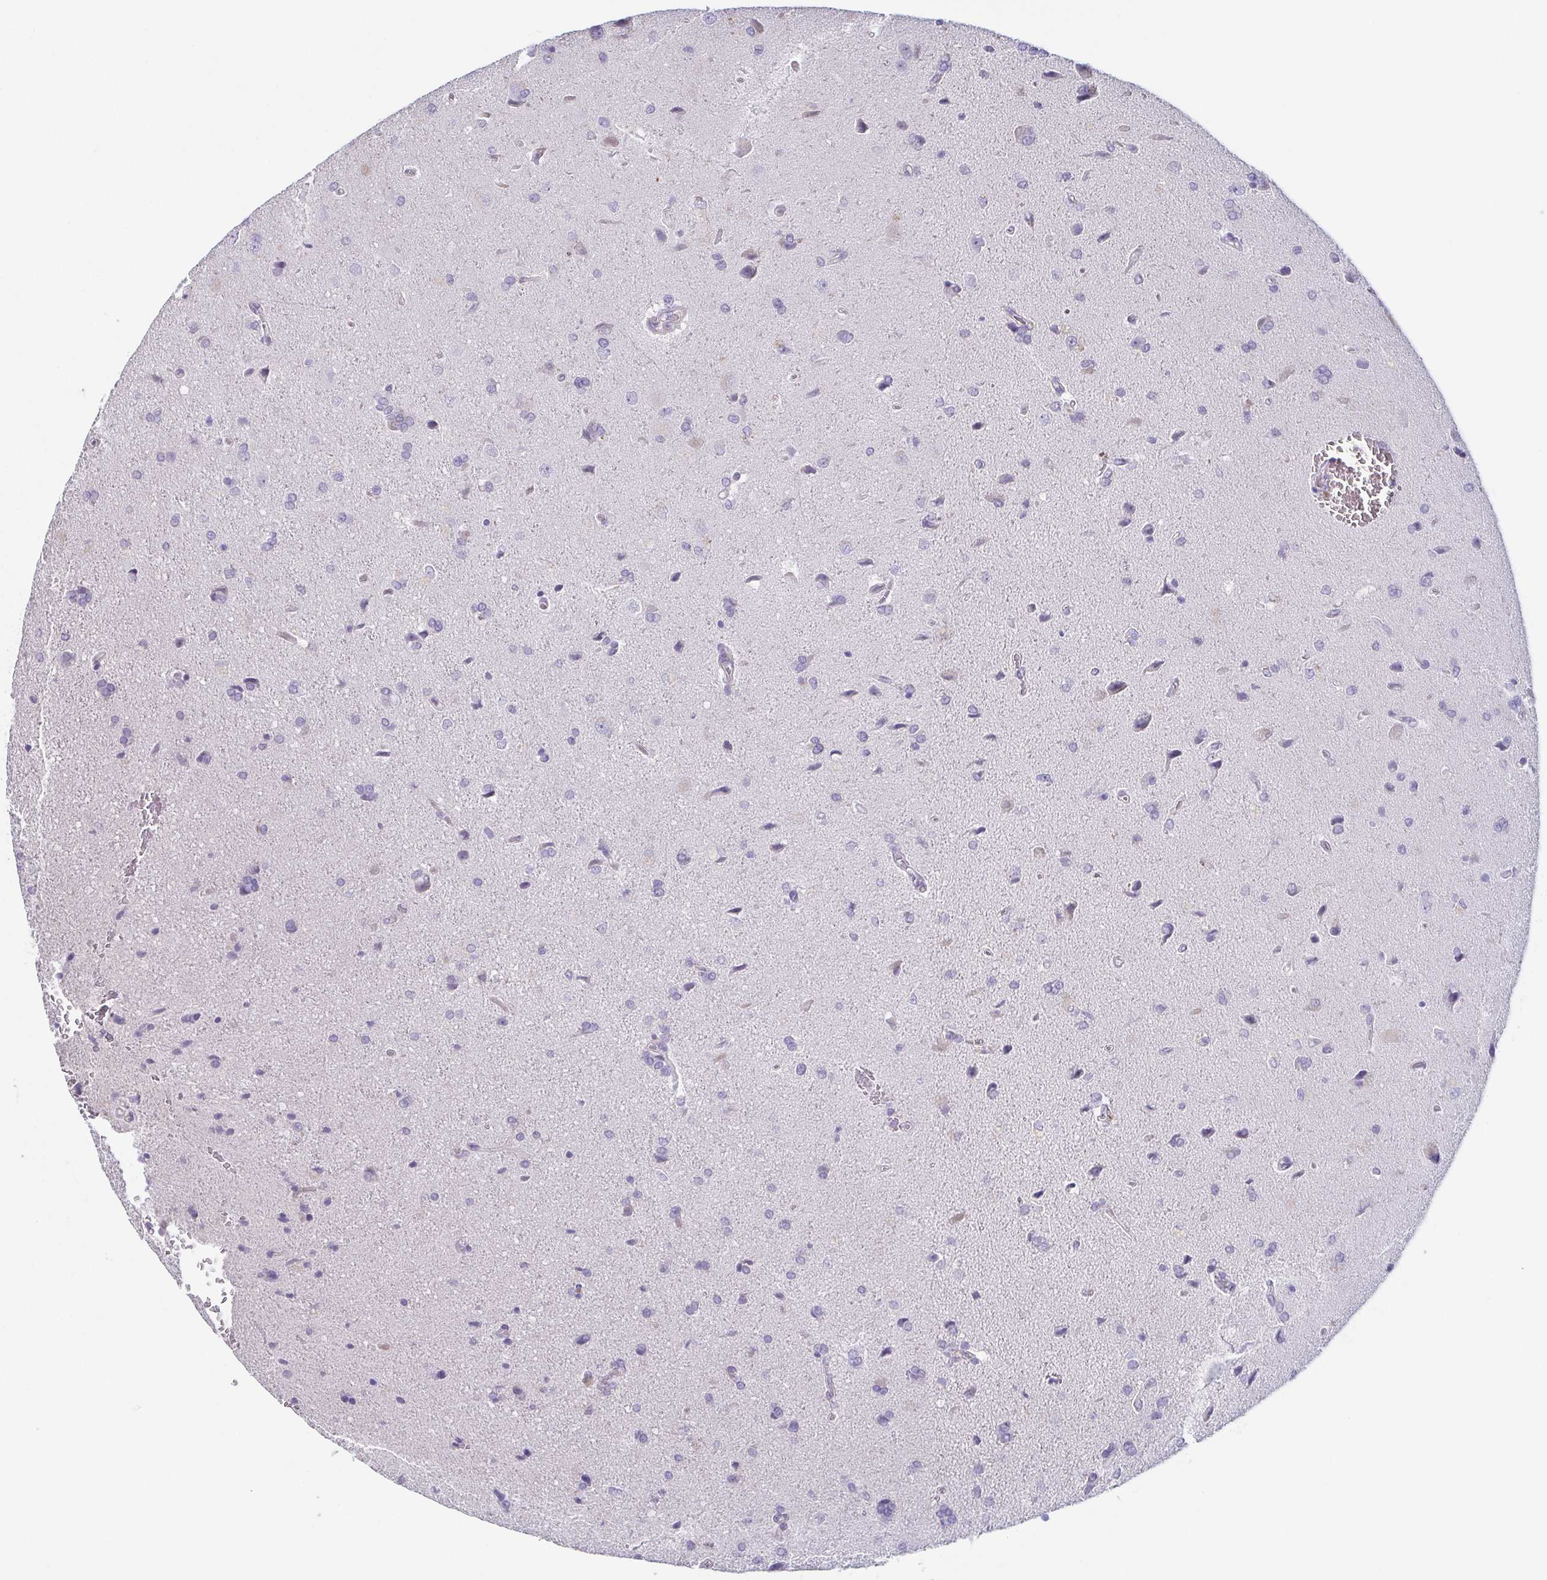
{"staining": {"intensity": "negative", "quantity": "none", "location": "none"}, "tissue": "glioma", "cell_type": "Tumor cells", "image_type": "cancer", "snomed": [{"axis": "morphology", "description": "Glioma, malignant, High grade"}, {"axis": "topography", "description": "Brain"}], "caption": "This is a histopathology image of IHC staining of high-grade glioma (malignant), which shows no expression in tumor cells.", "gene": "COL17A1", "patient": {"sex": "male", "age": 68}}